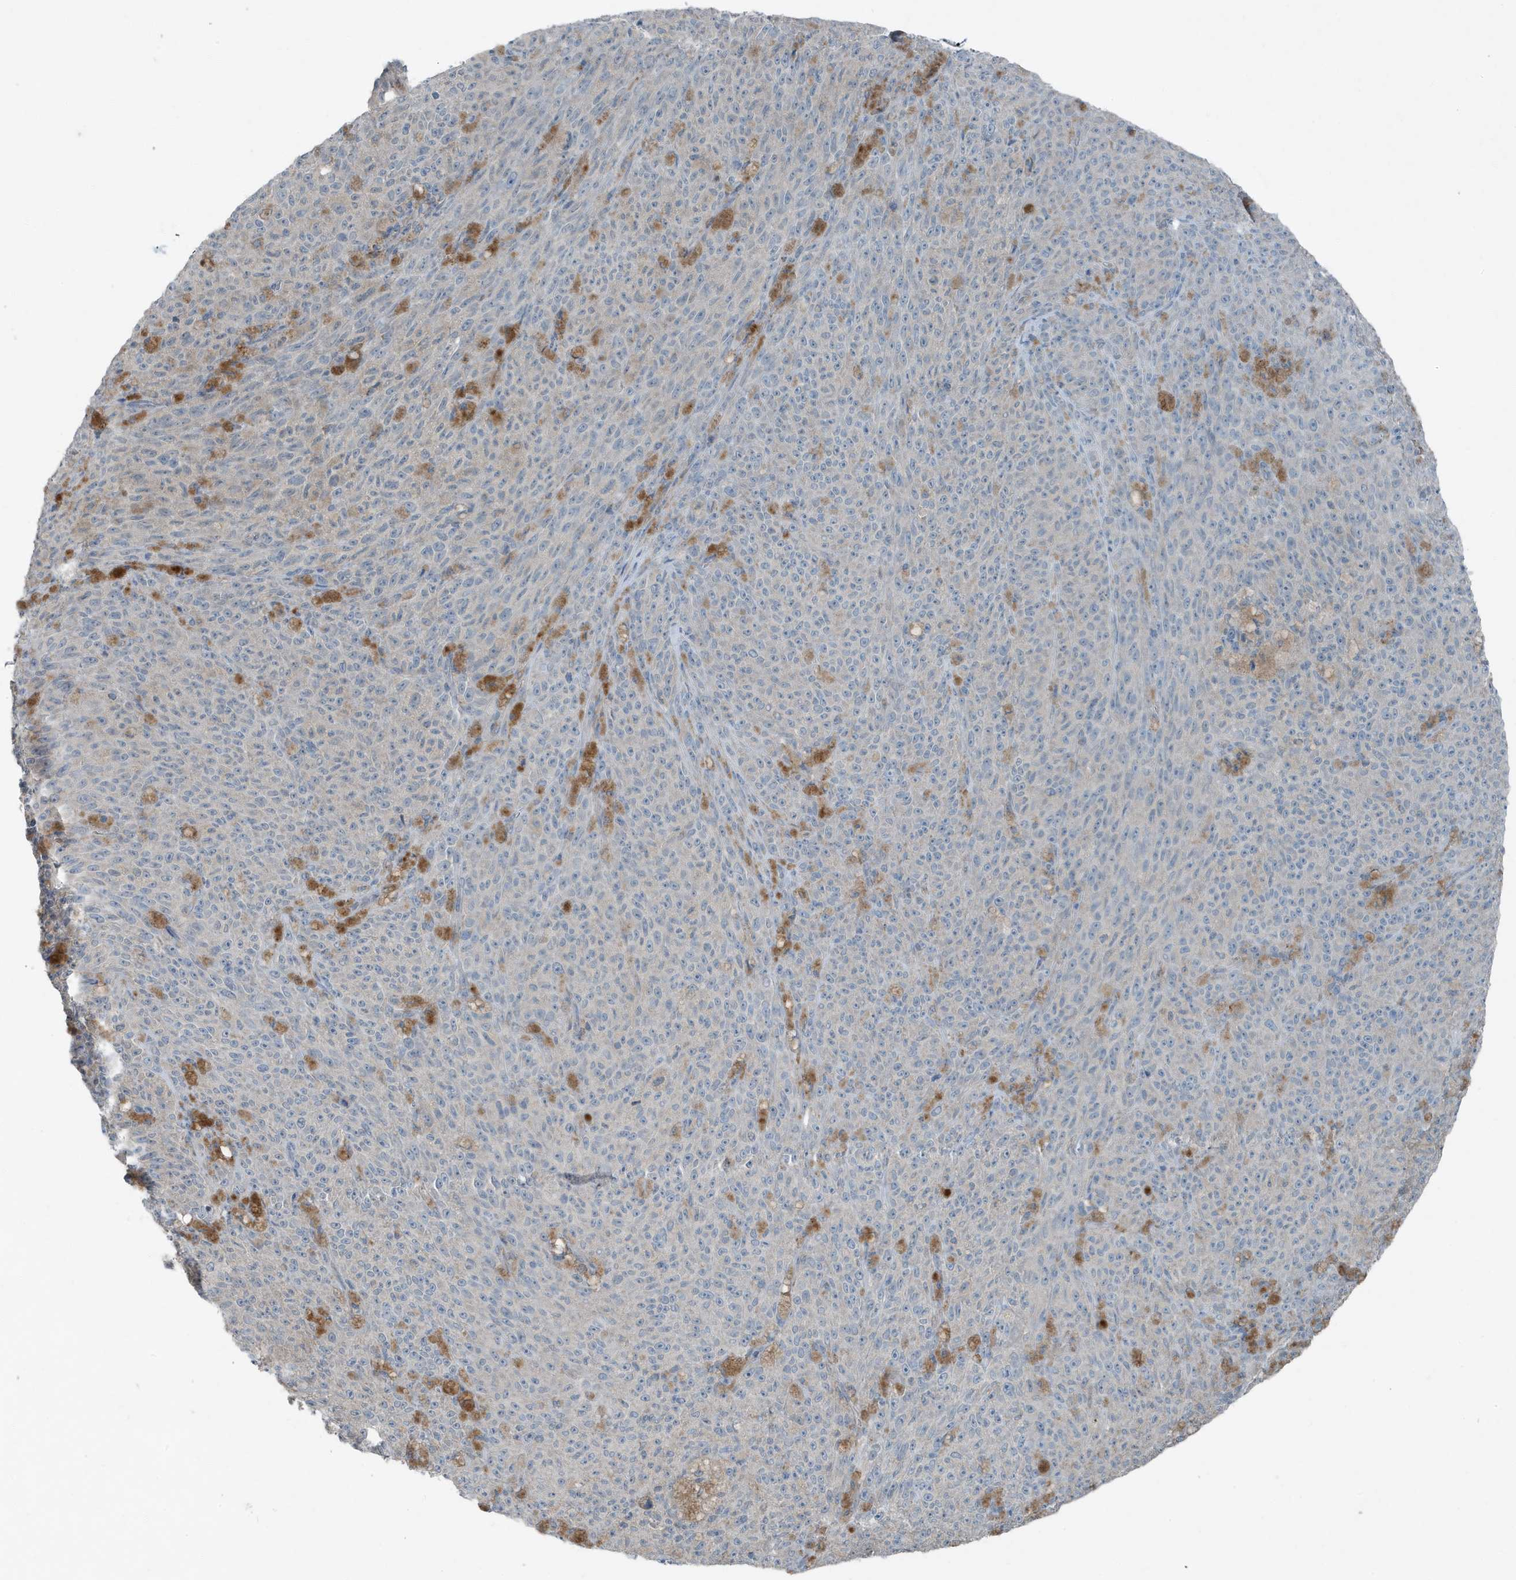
{"staining": {"intensity": "negative", "quantity": "none", "location": "none"}, "tissue": "melanoma", "cell_type": "Tumor cells", "image_type": "cancer", "snomed": [{"axis": "morphology", "description": "Malignant melanoma, NOS"}, {"axis": "topography", "description": "Skin"}], "caption": "A histopathology image of human malignant melanoma is negative for staining in tumor cells.", "gene": "MT-CYB", "patient": {"sex": "female", "age": 82}}